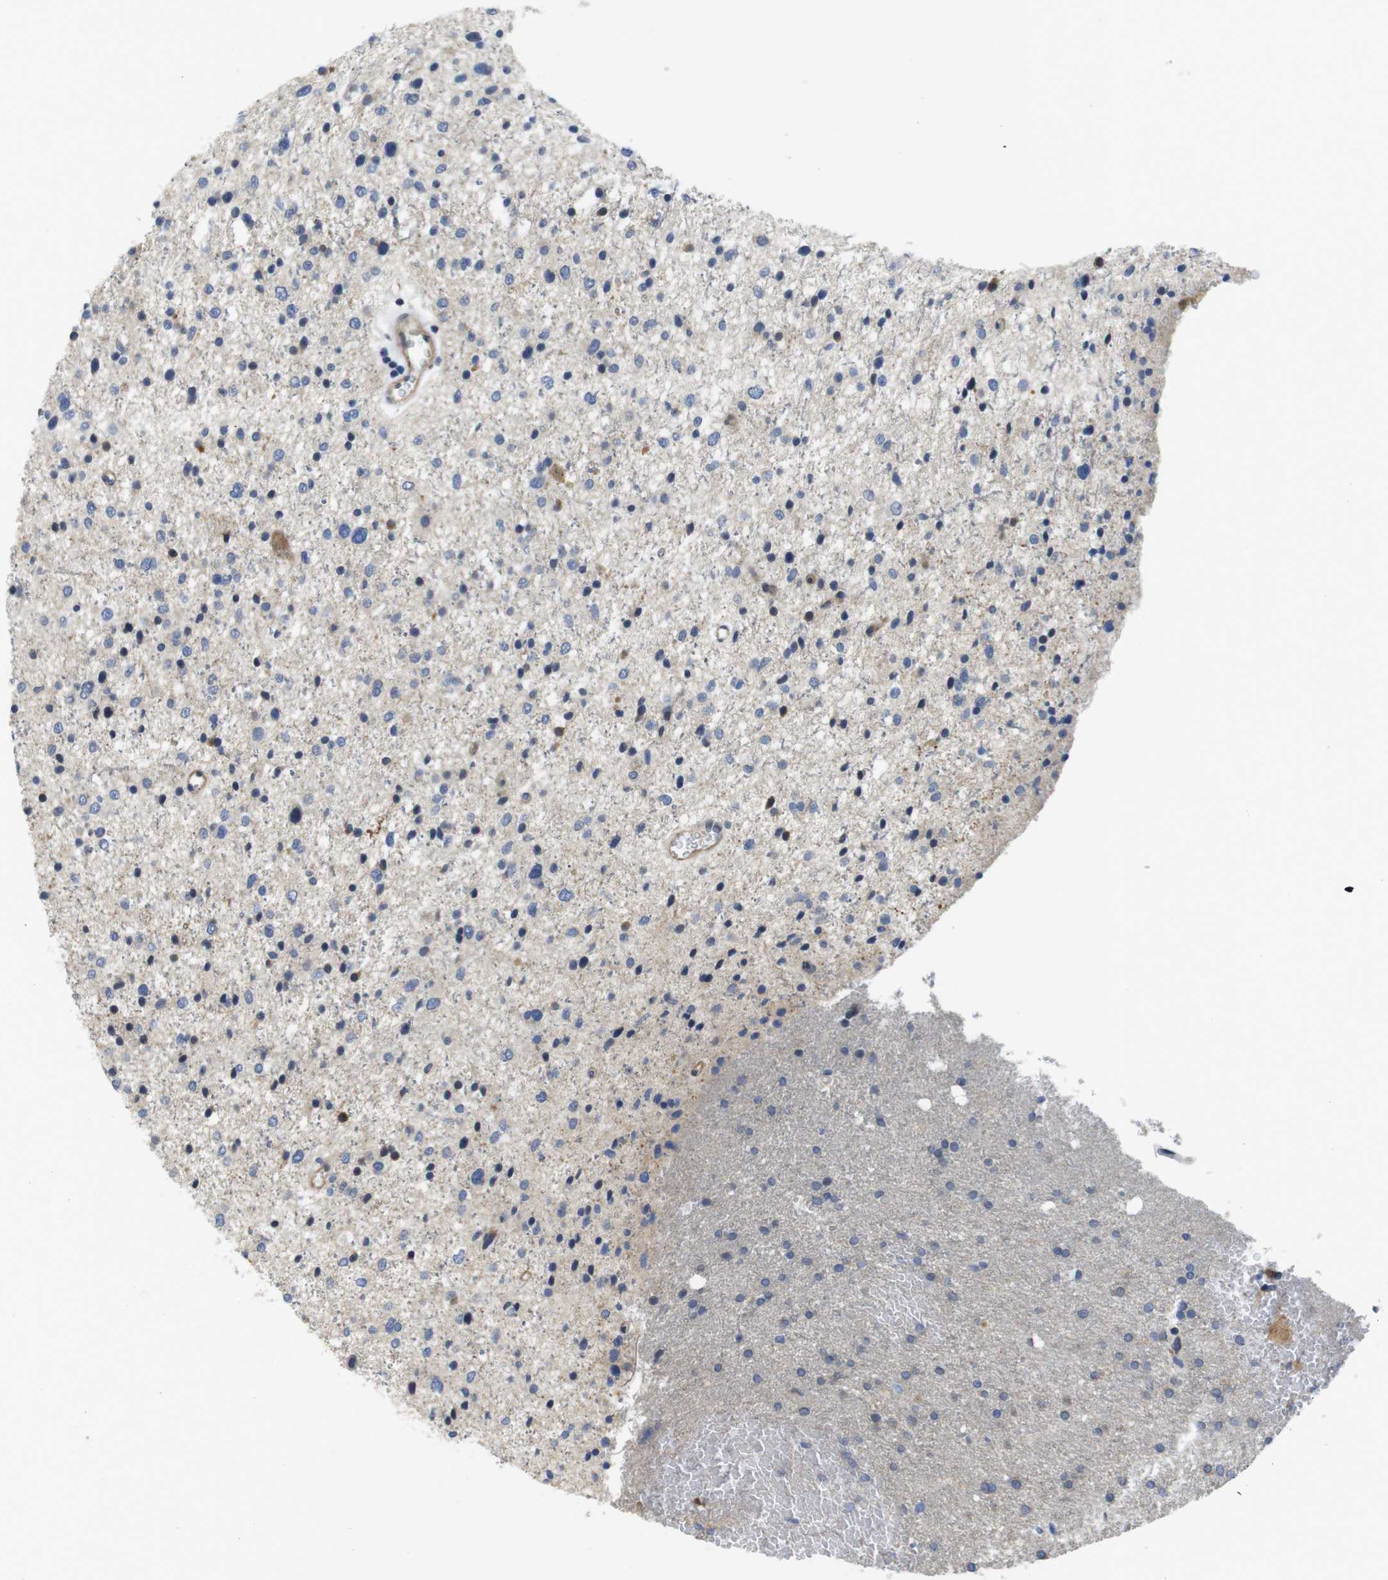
{"staining": {"intensity": "negative", "quantity": "none", "location": "none"}, "tissue": "glioma", "cell_type": "Tumor cells", "image_type": "cancer", "snomed": [{"axis": "morphology", "description": "Glioma, malignant, Low grade"}, {"axis": "topography", "description": "Brain"}], "caption": "Immunohistochemistry (IHC) of human malignant glioma (low-grade) displays no staining in tumor cells.", "gene": "FNTA", "patient": {"sex": "female", "age": 37}}